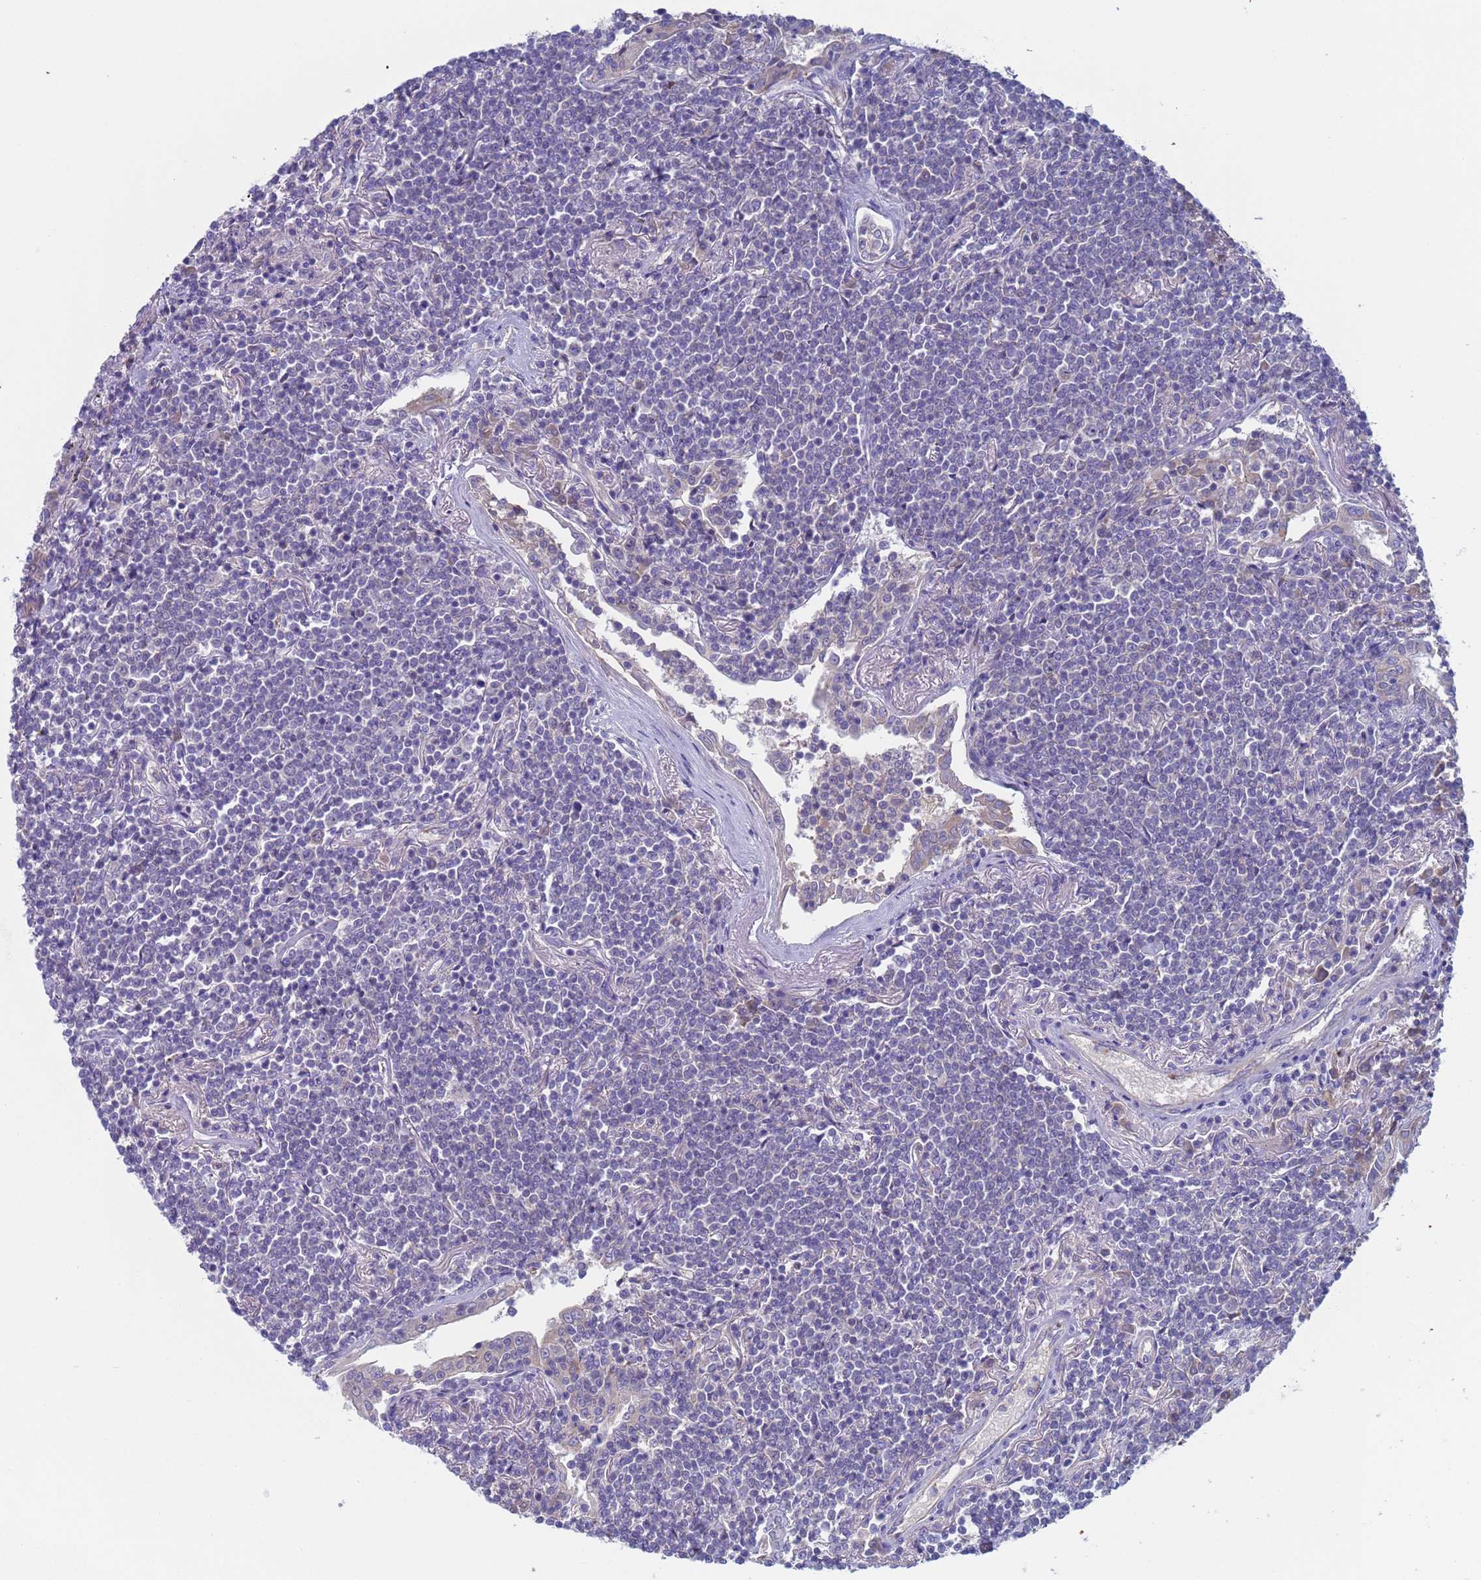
{"staining": {"intensity": "negative", "quantity": "none", "location": "none"}, "tissue": "lymphoma", "cell_type": "Tumor cells", "image_type": "cancer", "snomed": [{"axis": "morphology", "description": "Malignant lymphoma, non-Hodgkin's type, Low grade"}, {"axis": "topography", "description": "Lung"}], "caption": "This is a histopathology image of immunohistochemistry (IHC) staining of low-grade malignant lymphoma, non-Hodgkin's type, which shows no positivity in tumor cells. (Immunohistochemistry (ihc), brightfield microscopy, high magnification).", "gene": "PET117", "patient": {"sex": "female", "age": 71}}